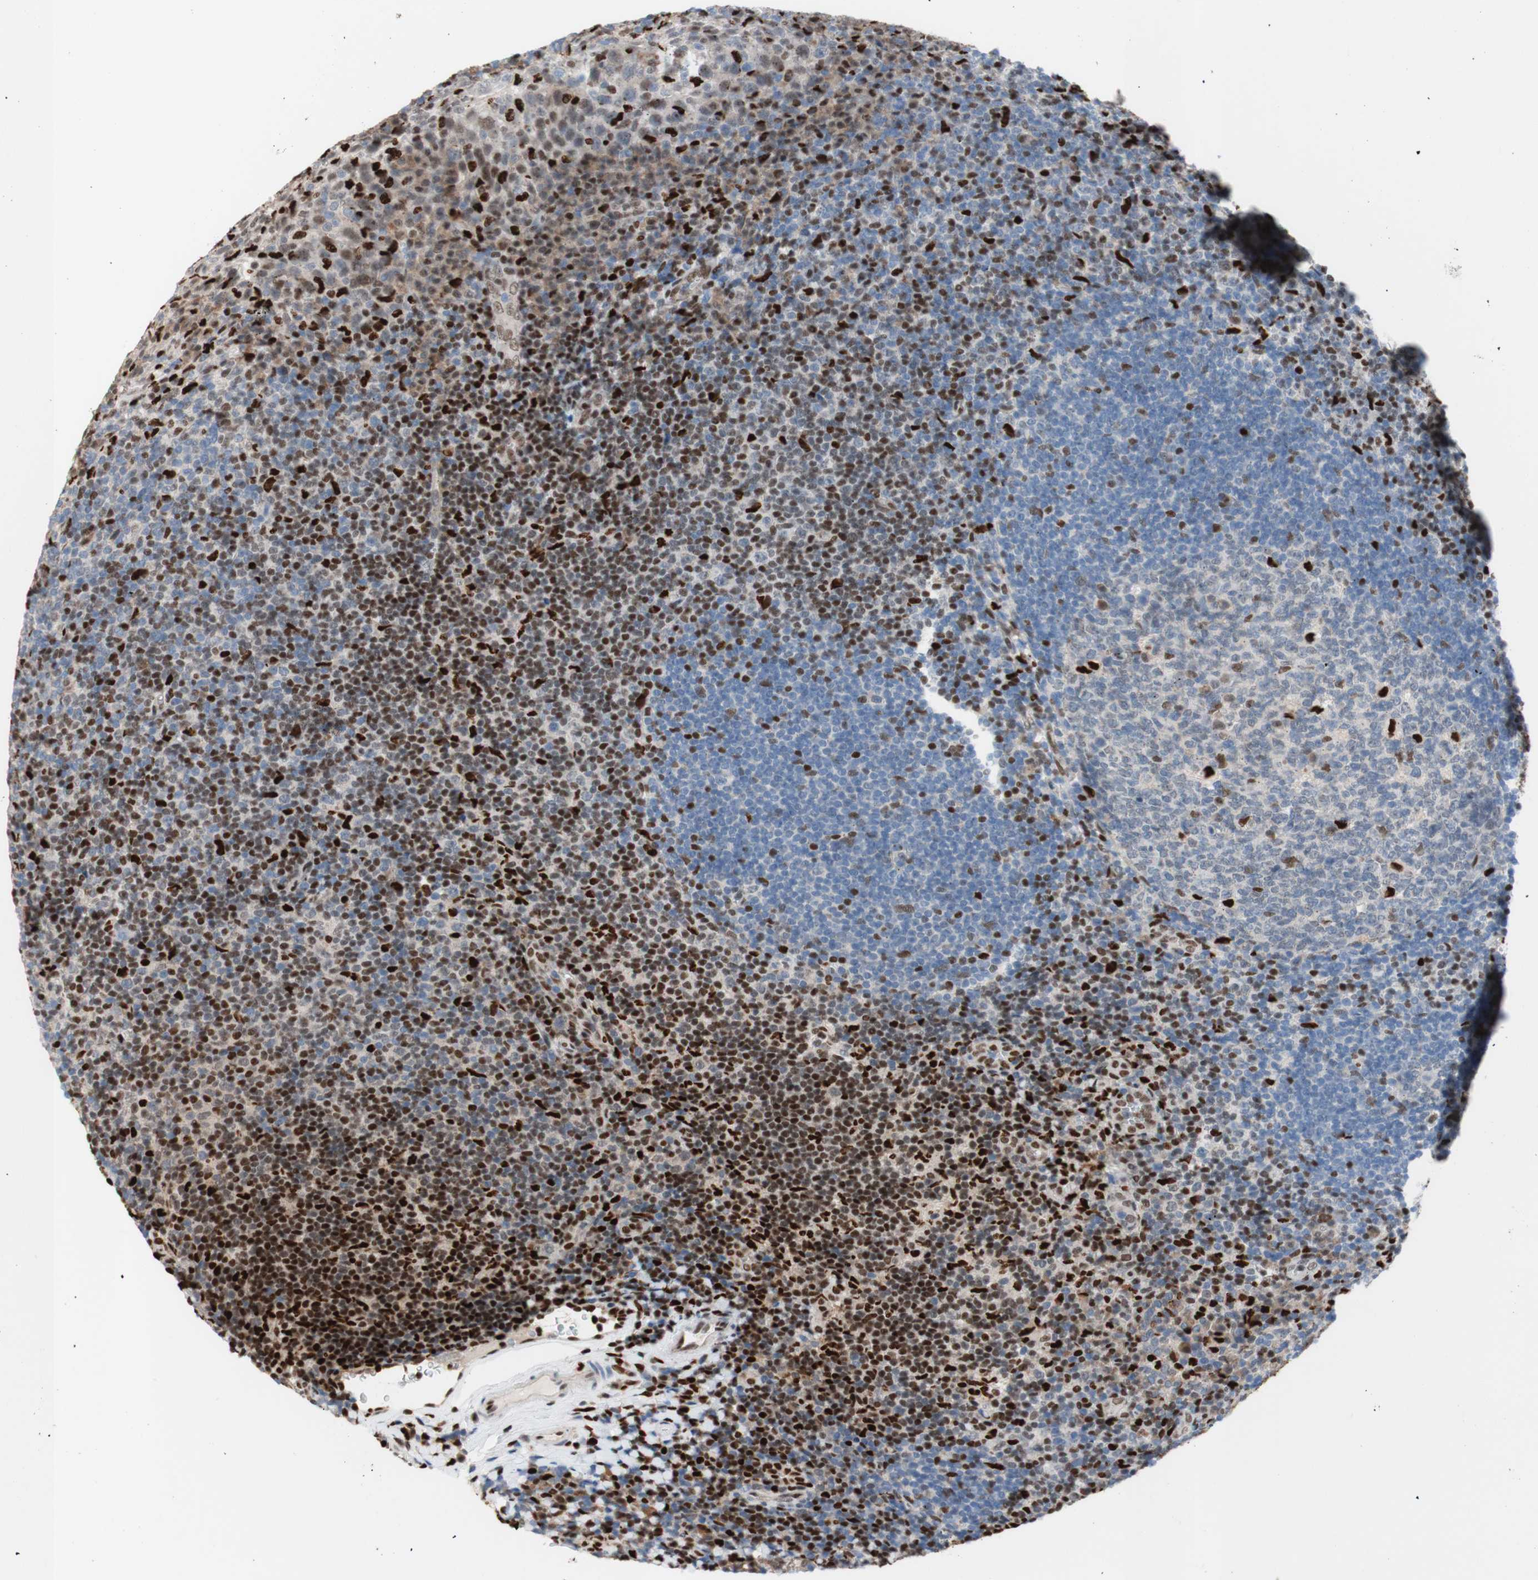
{"staining": {"intensity": "strong", "quantity": "<25%", "location": "nuclear"}, "tissue": "tonsil", "cell_type": "Germinal center cells", "image_type": "normal", "snomed": [{"axis": "morphology", "description": "Normal tissue, NOS"}, {"axis": "topography", "description": "Tonsil"}], "caption": "Immunohistochemical staining of normal human tonsil exhibits medium levels of strong nuclear expression in about <25% of germinal center cells.", "gene": "EED", "patient": {"sex": "male", "age": 37}}